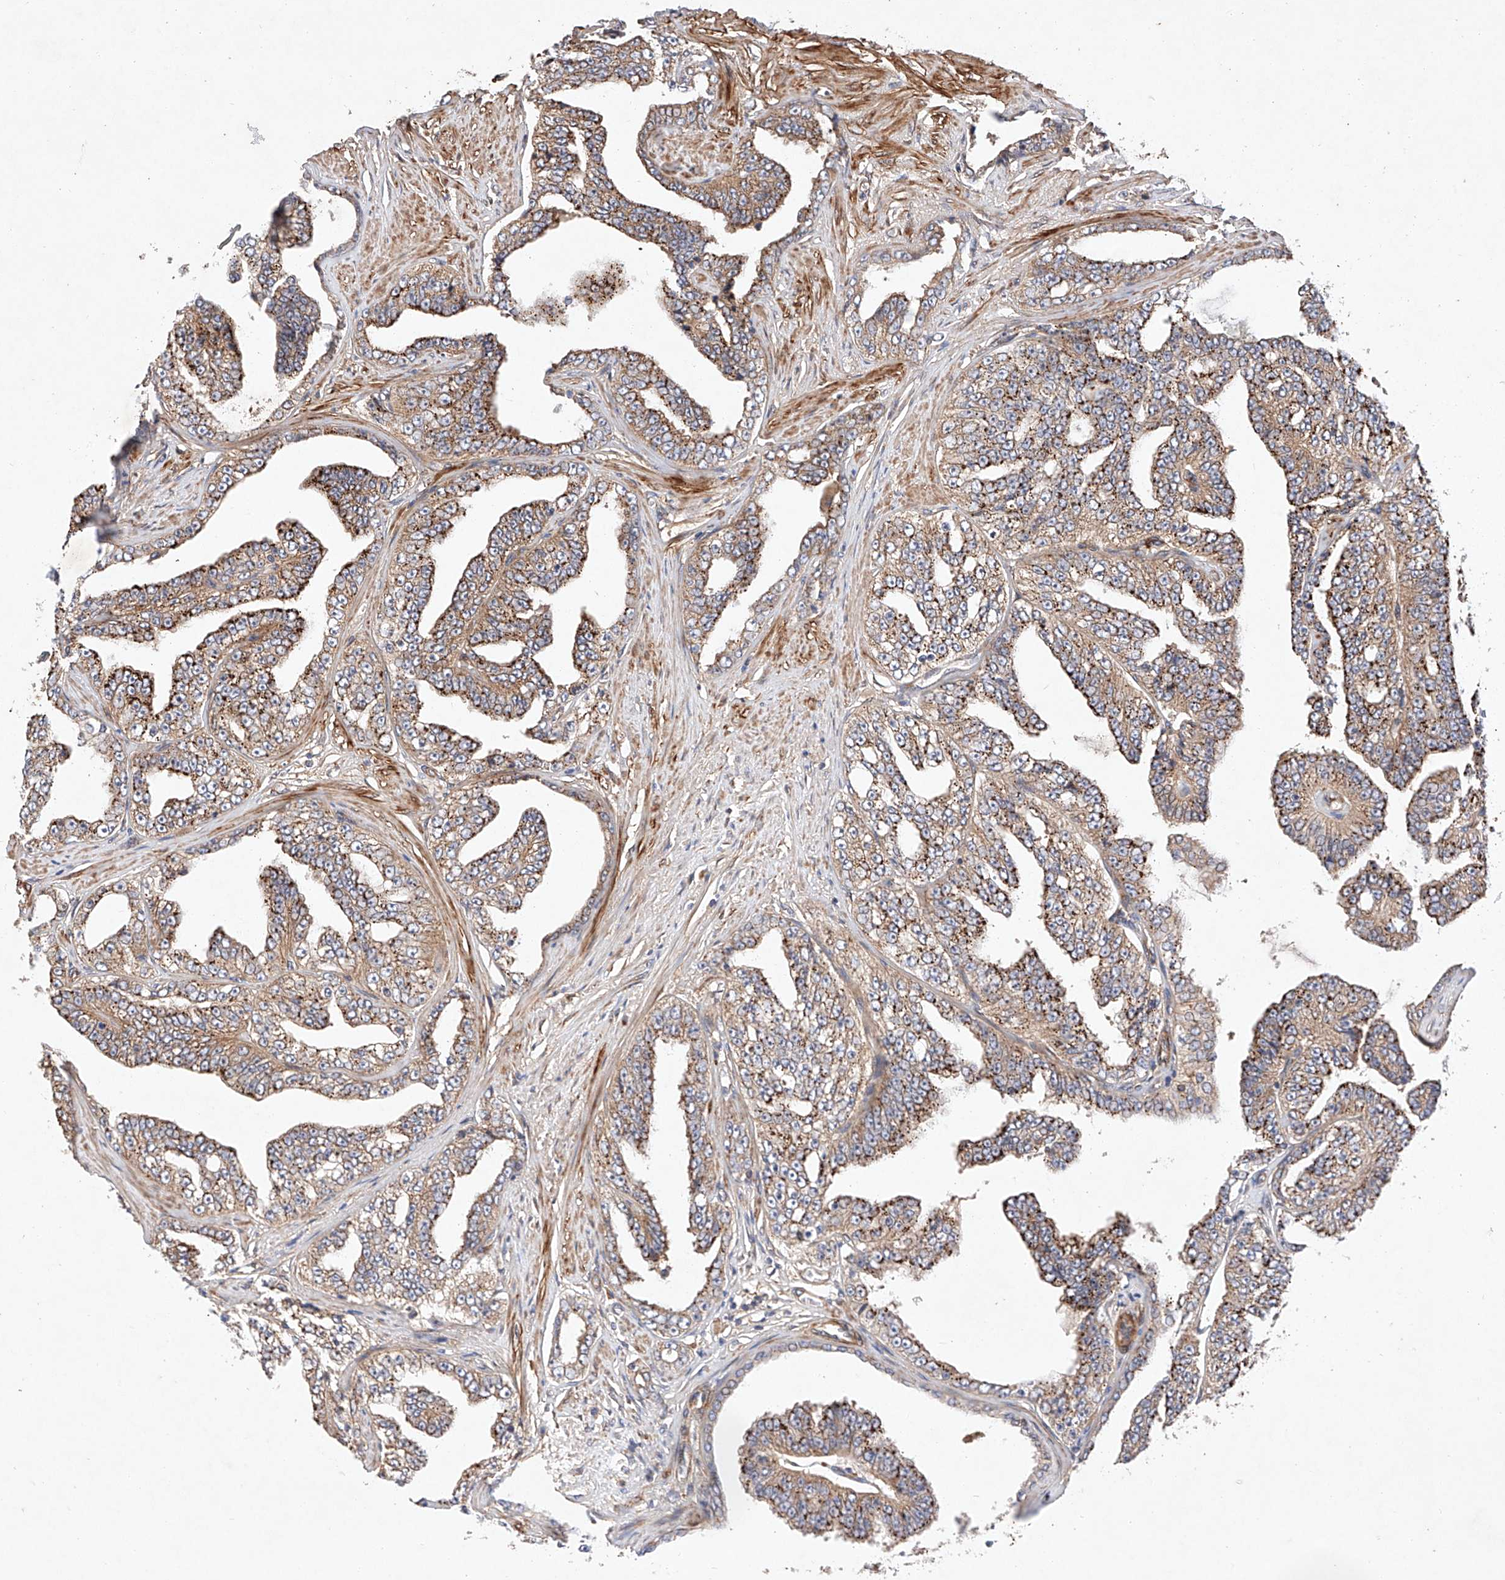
{"staining": {"intensity": "moderate", "quantity": ">75%", "location": "cytoplasmic/membranous"}, "tissue": "prostate cancer", "cell_type": "Tumor cells", "image_type": "cancer", "snomed": [{"axis": "morphology", "description": "Adenocarcinoma, High grade"}, {"axis": "topography", "description": "Prostate"}], "caption": "Immunohistochemistry (IHC) image of prostate high-grade adenocarcinoma stained for a protein (brown), which shows medium levels of moderate cytoplasmic/membranous positivity in about >75% of tumor cells.", "gene": "RAB23", "patient": {"sex": "male", "age": 71}}